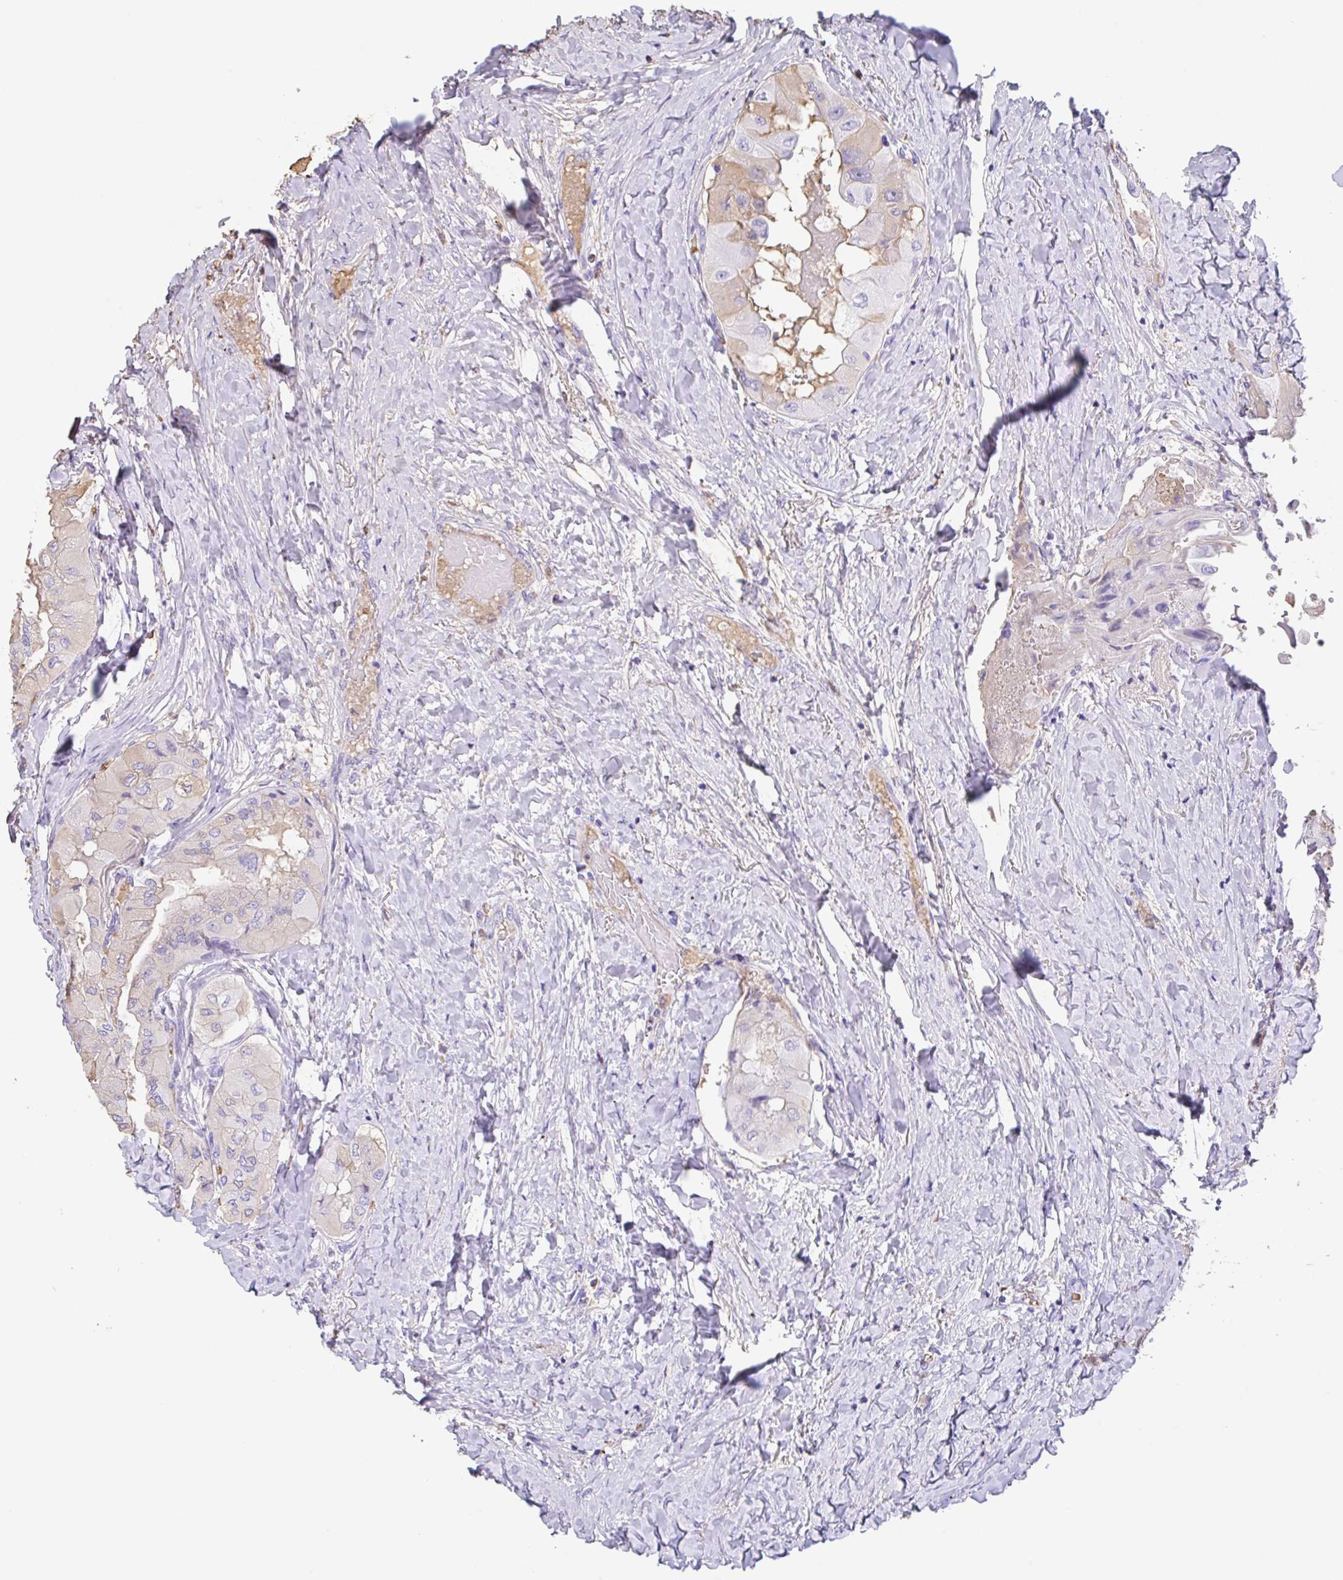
{"staining": {"intensity": "weak", "quantity": "<25%", "location": "cytoplasmic/membranous"}, "tissue": "thyroid cancer", "cell_type": "Tumor cells", "image_type": "cancer", "snomed": [{"axis": "morphology", "description": "Normal tissue, NOS"}, {"axis": "morphology", "description": "Papillary adenocarcinoma, NOS"}, {"axis": "topography", "description": "Thyroid gland"}], "caption": "Tumor cells show no significant protein positivity in thyroid cancer (papillary adenocarcinoma).", "gene": "HOXC12", "patient": {"sex": "female", "age": 59}}